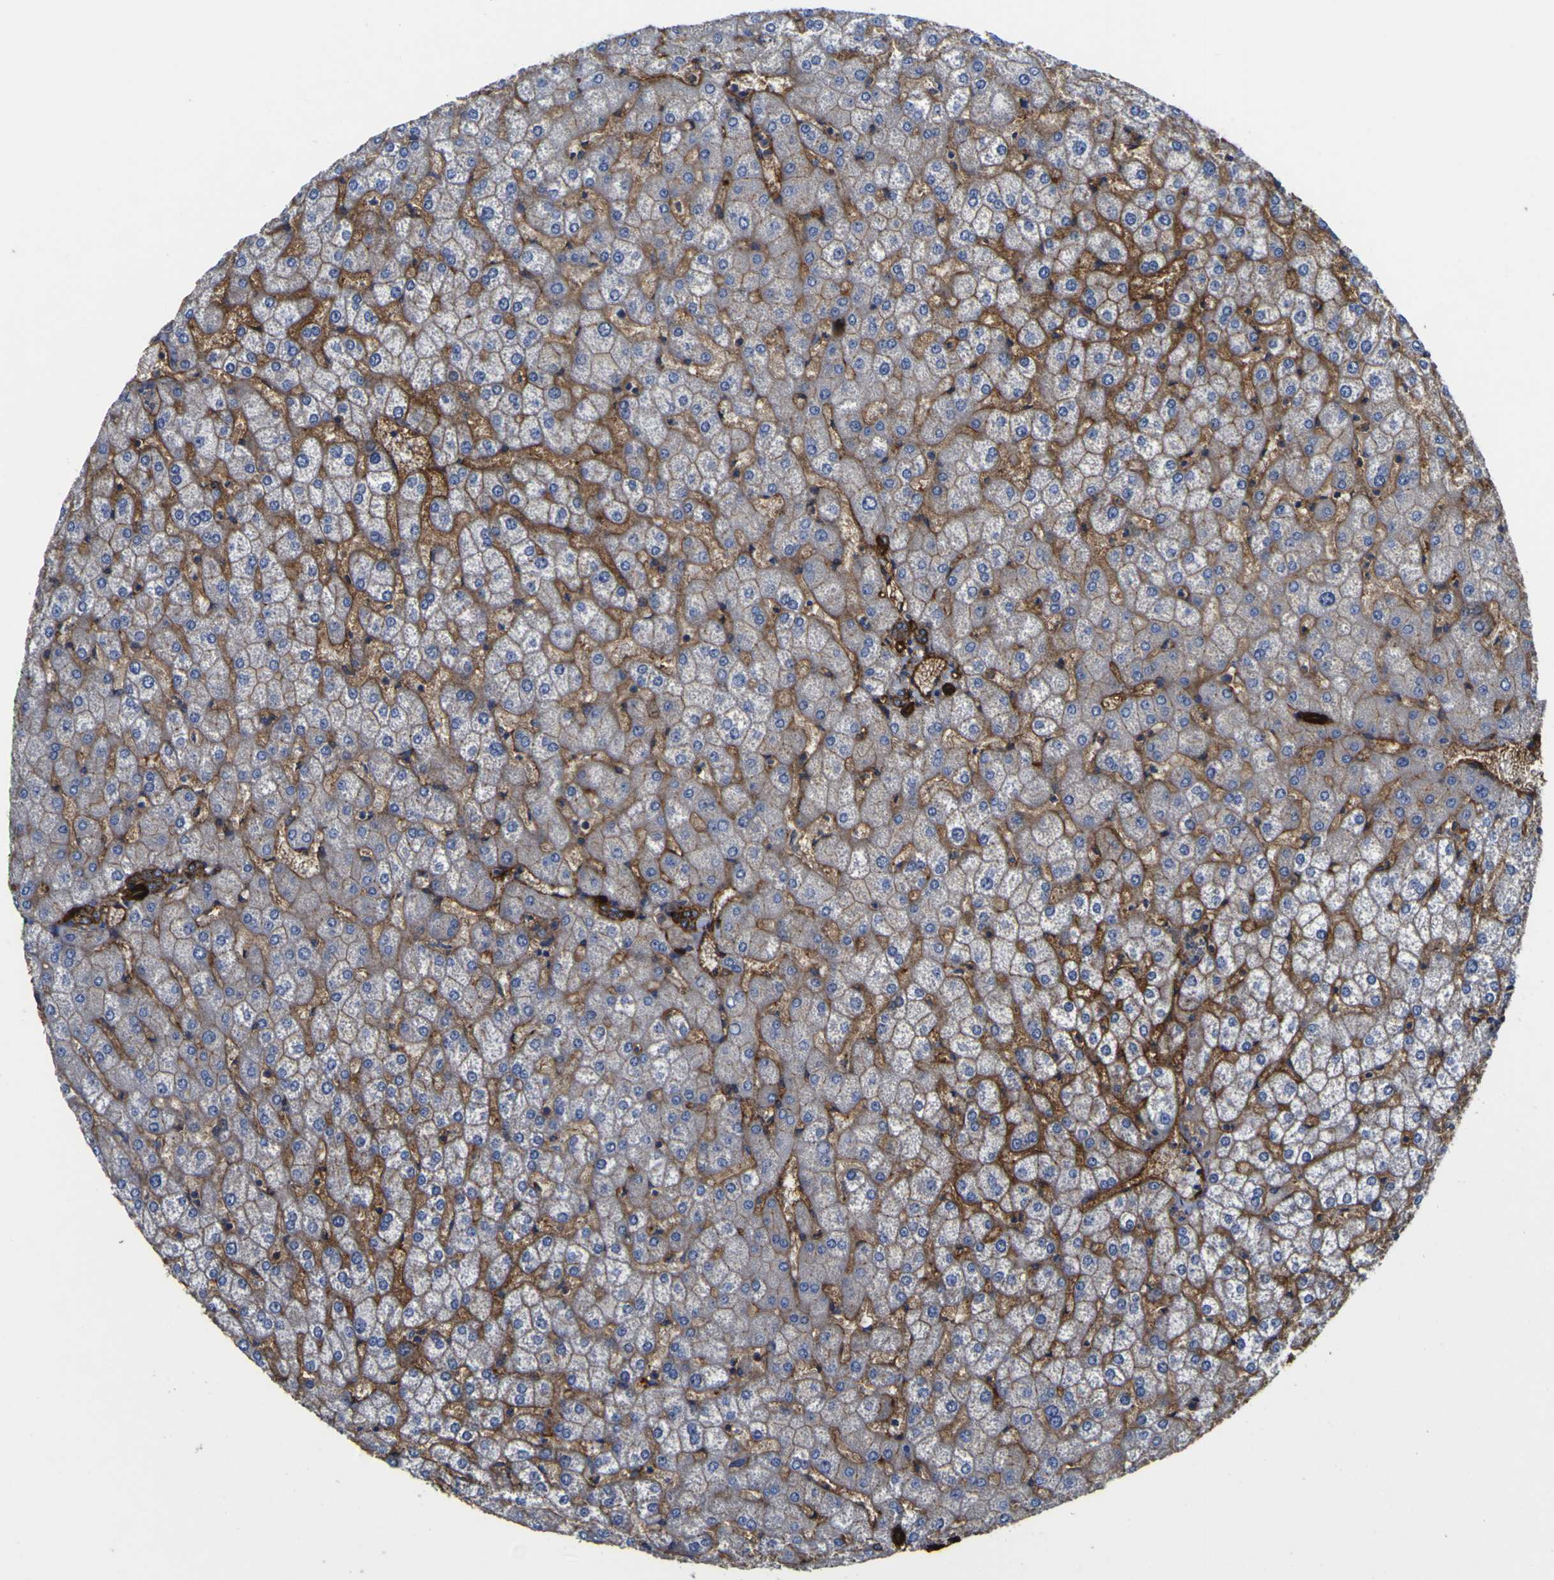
{"staining": {"intensity": "strong", "quantity": ">75%", "location": "cytoplasmic/membranous"}, "tissue": "liver", "cell_type": "Cholangiocytes", "image_type": "normal", "snomed": [{"axis": "morphology", "description": "Normal tissue, NOS"}, {"axis": "topography", "description": "Liver"}], "caption": "Immunohistochemistry of benign human liver shows high levels of strong cytoplasmic/membranous staining in about >75% of cholangiocytes.", "gene": "CD151", "patient": {"sex": "female", "age": 32}}